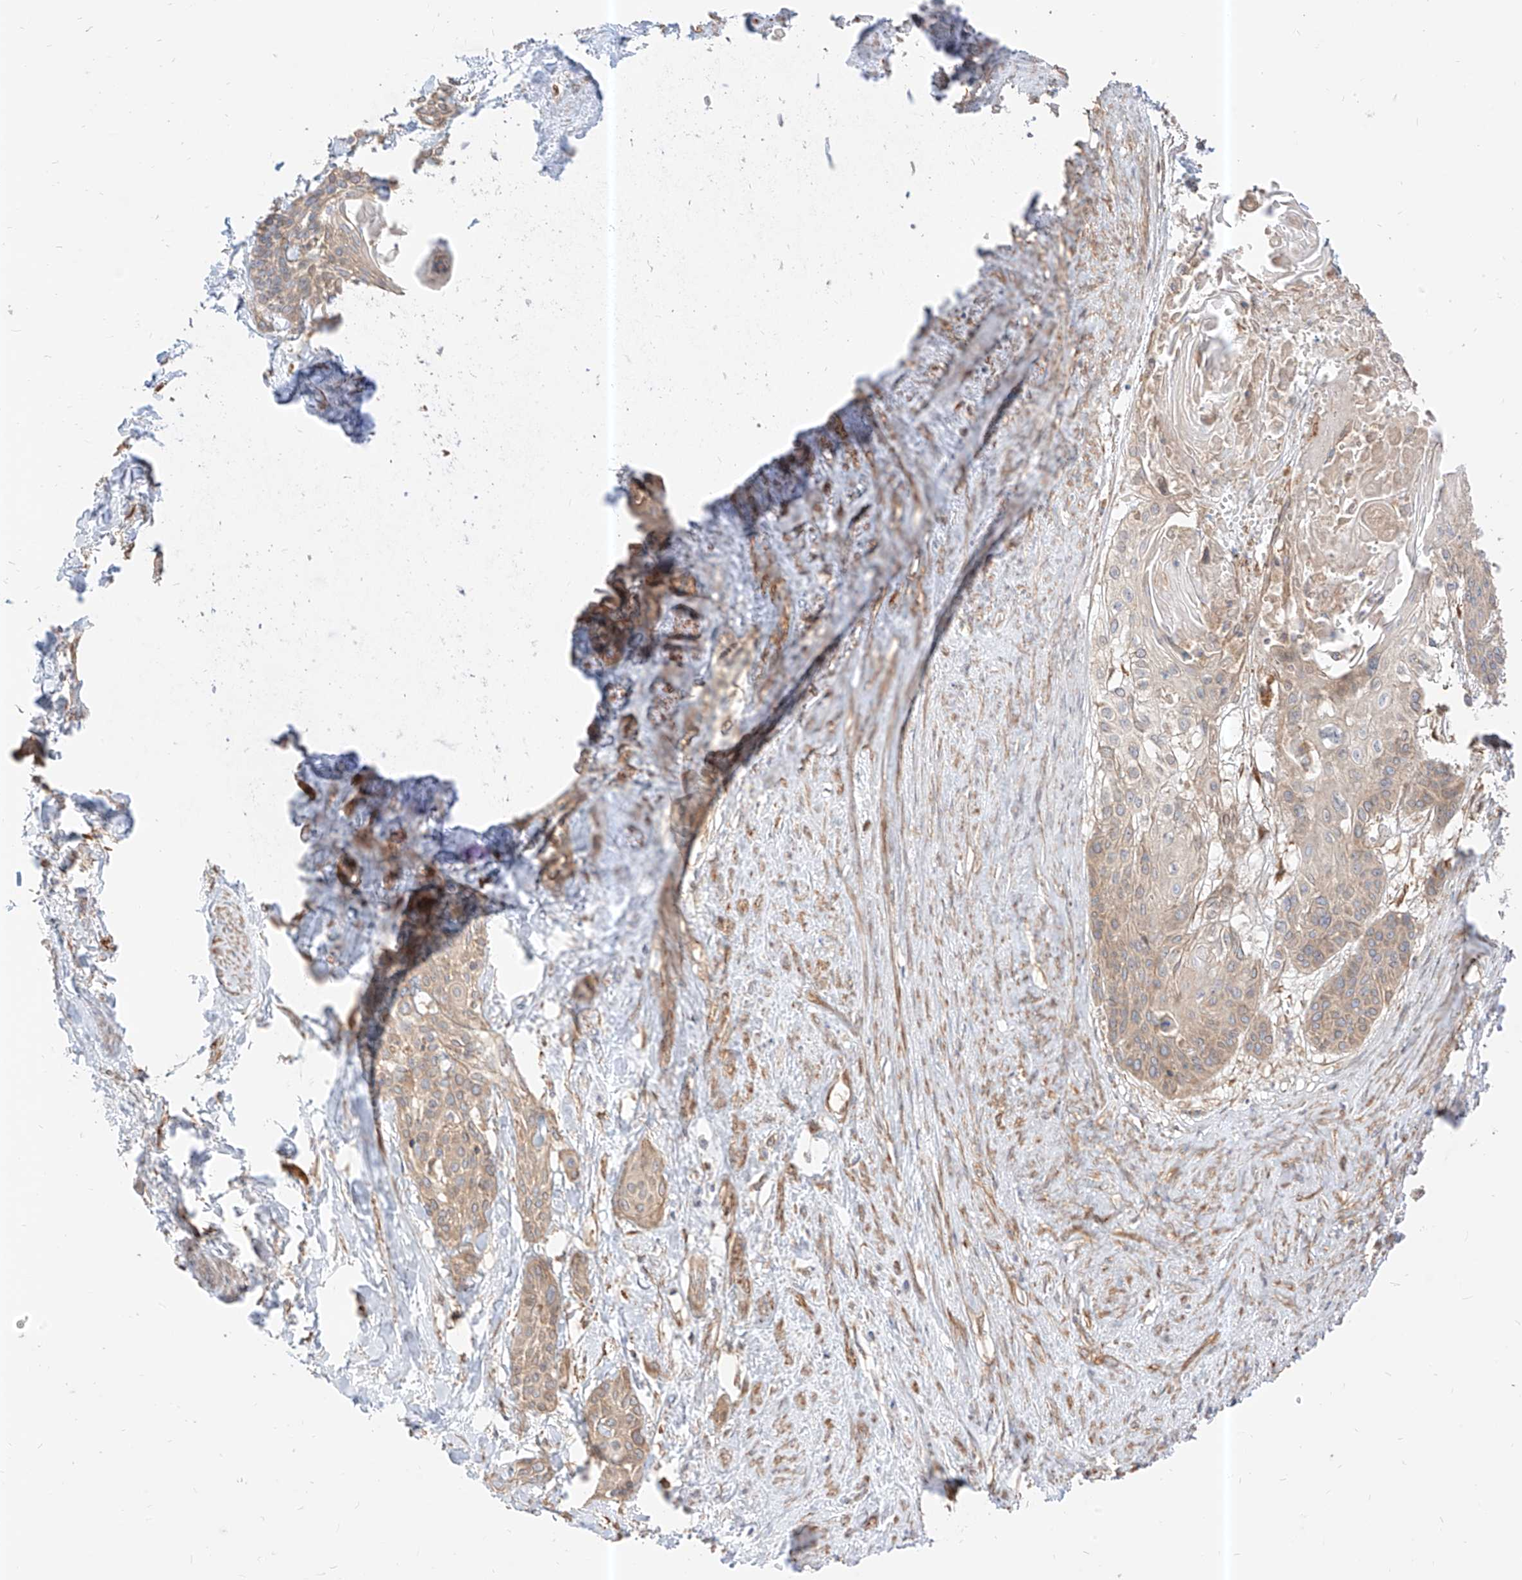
{"staining": {"intensity": "weak", "quantity": "25%-75%", "location": "cytoplasmic/membranous"}, "tissue": "cervical cancer", "cell_type": "Tumor cells", "image_type": "cancer", "snomed": [{"axis": "morphology", "description": "Squamous cell carcinoma, NOS"}, {"axis": "topography", "description": "Cervix"}], "caption": "Cervical cancer (squamous cell carcinoma) tissue demonstrates weak cytoplasmic/membranous staining in about 25%-75% of tumor cells, visualized by immunohistochemistry.", "gene": "PLCL1", "patient": {"sex": "female", "age": 57}}